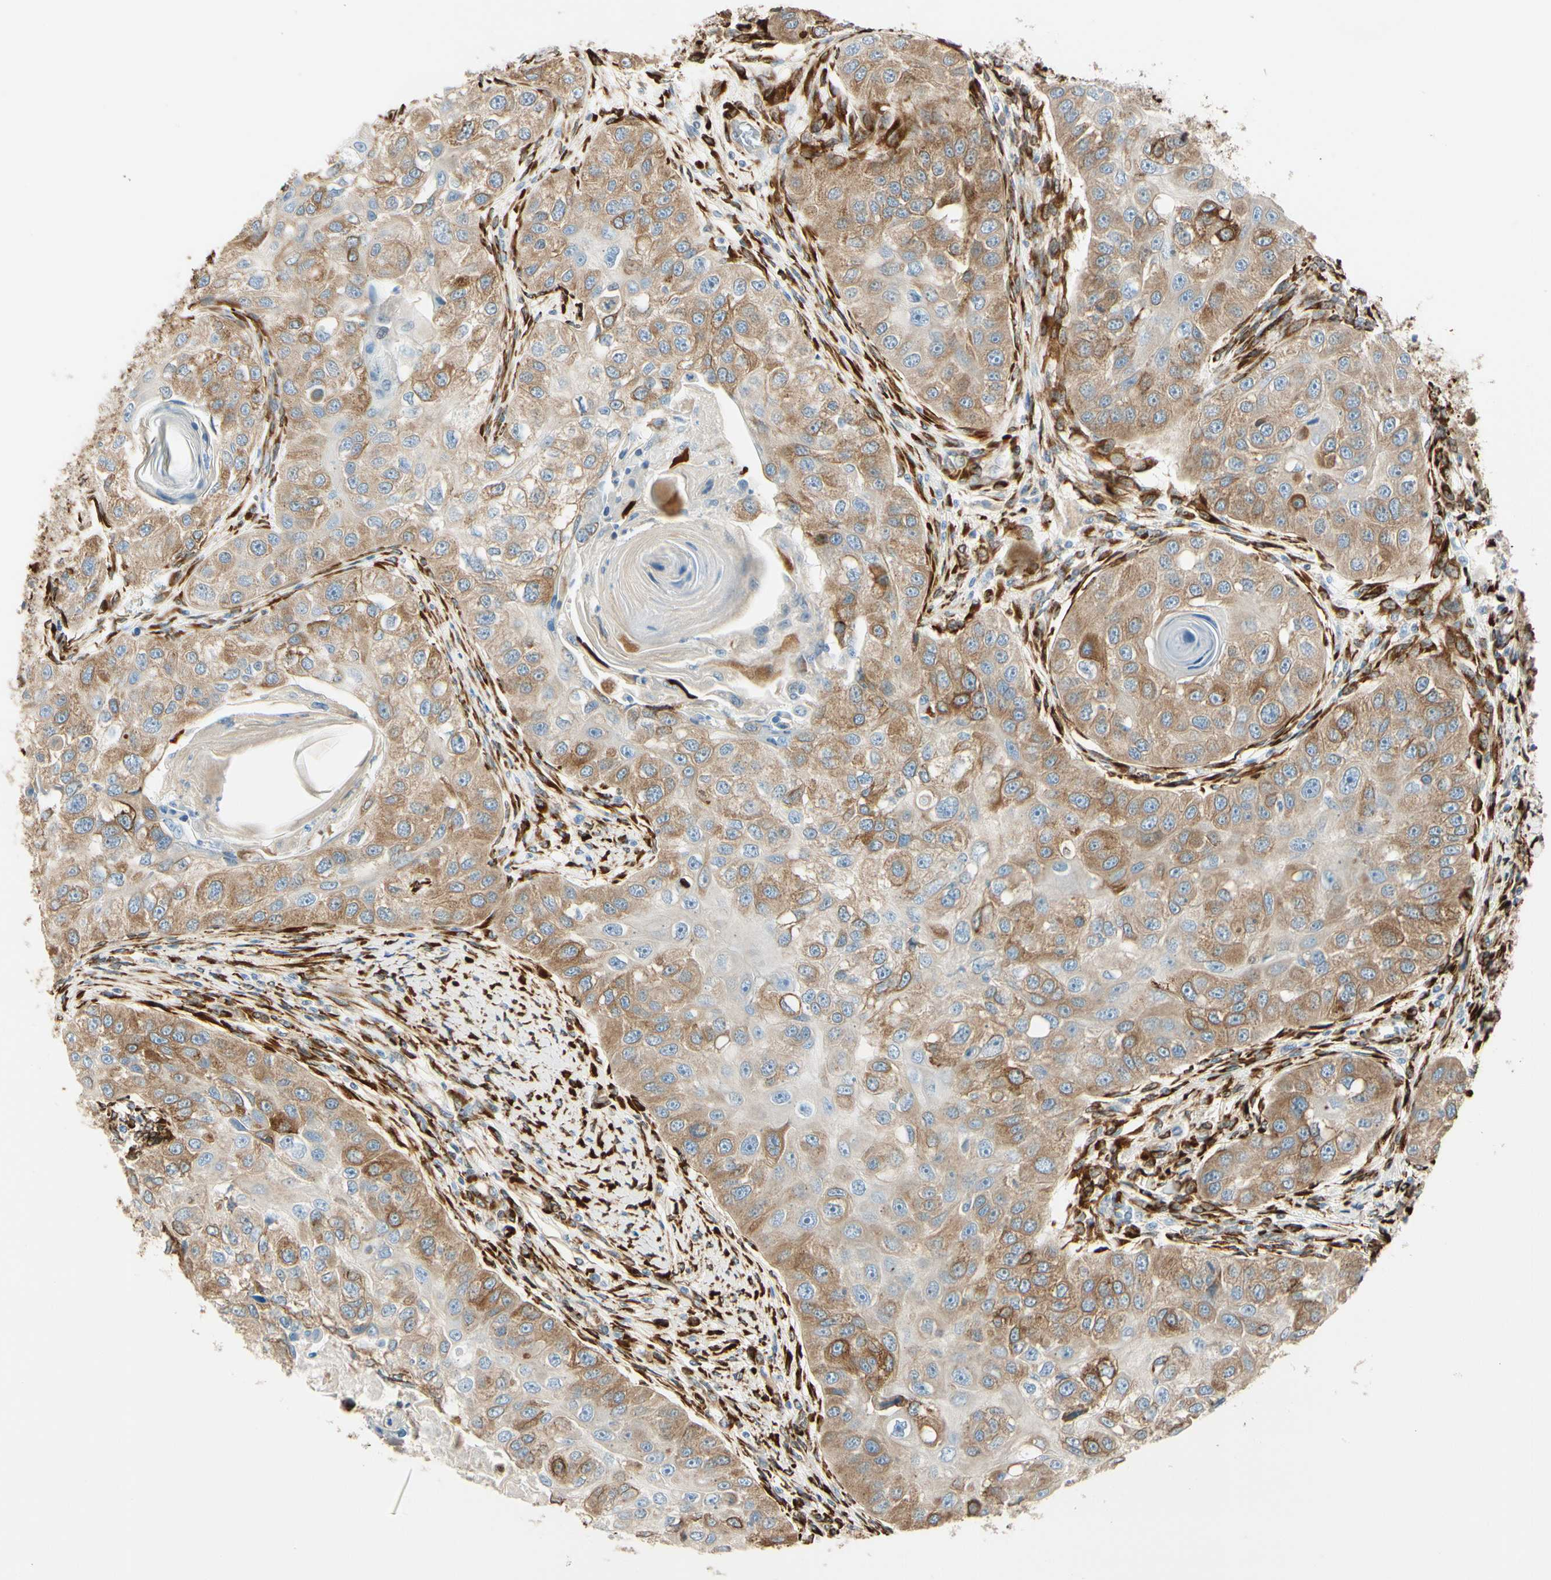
{"staining": {"intensity": "moderate", "quantity": ">75%", "location": "cytoplasmic/membranous"}, "tissue": "head and neck cancer", "cell_type": "Tumor cells", "image_type": "cancer", "snomed": [{"axis": "morphology", "description": "Normal tissue, NOS"}, {"axis": "morphology", "description": "Squamous cell carcinoma, NOS"}, {"axis": "topography", "description": "Skeletal muscle"}, {"axis": "topography", "description": "Head-Neck"}], "caption": "Immunohistochemical staining of human squamous cell carcinoma (head and neck) shows moderate cytoplasmic/membranous protein staining in approximately >75% of tumor cells.", "gene": "FKBP7", "patient": {"sex": "male", "age": 51}}